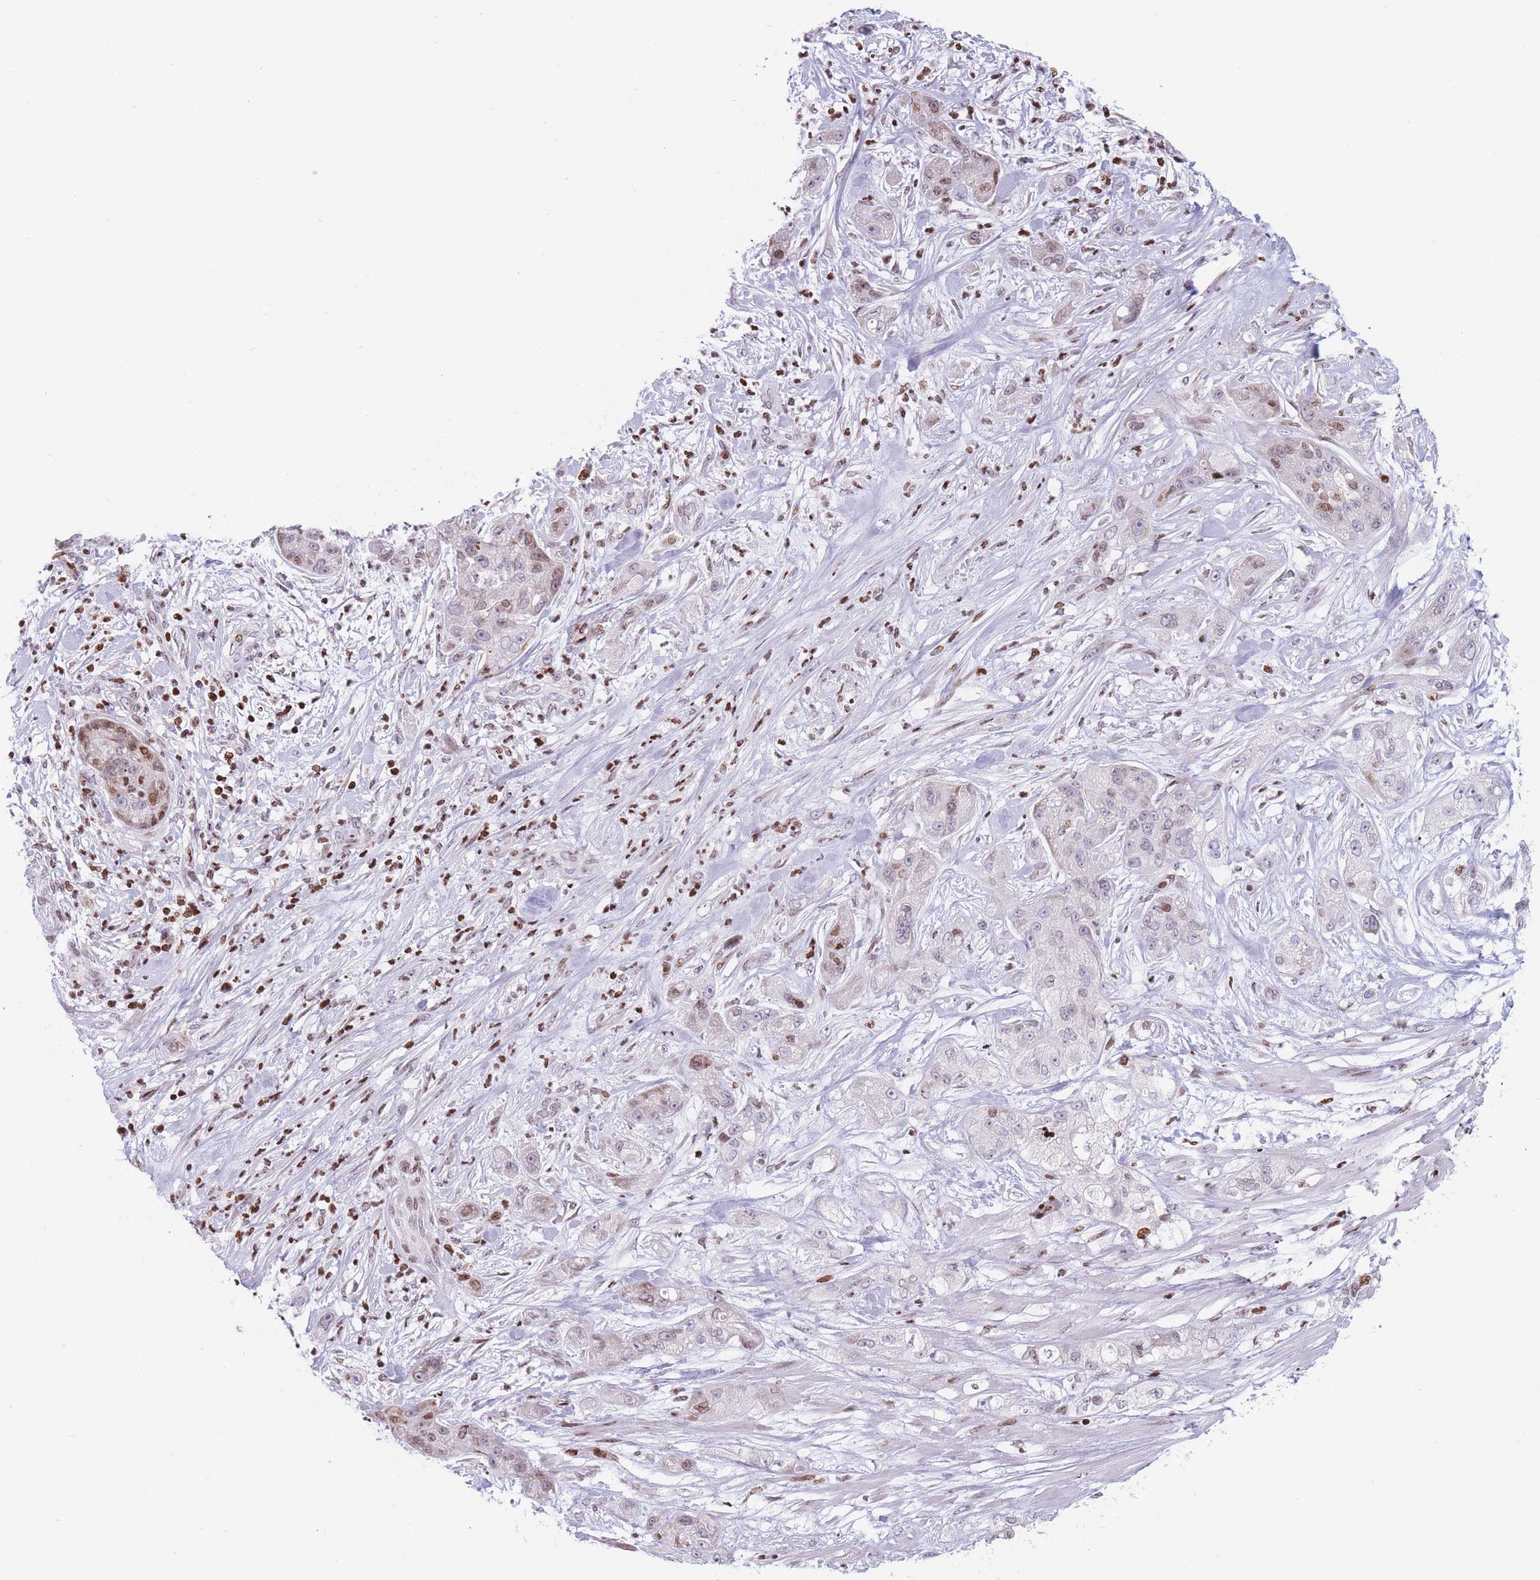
{"staining": {"intensity": "moderate", "quantity": "<25%", "location": "nuclear"}, "tissue": "pancreatic cancer", "cell_type": "Tumor cells", "image_type": "cancer", "snomed": [{"axis": "morphology", "description": "Adenocarcinoma, NOS"}, {"axis": "topography", "description": "Pancreas"}], "caption": "Immunohistochemistry (IHC) image of neoplastic tissue: adenocarcinoma (pancreatic) stained using immunohistochemistry displays low levels of moderate protein expression localized specifically in the nuclear of tumor cells, appearing as a nuclear brown color.", "gene": "AK9", "patient": {"sex": "female", "age": 78}}